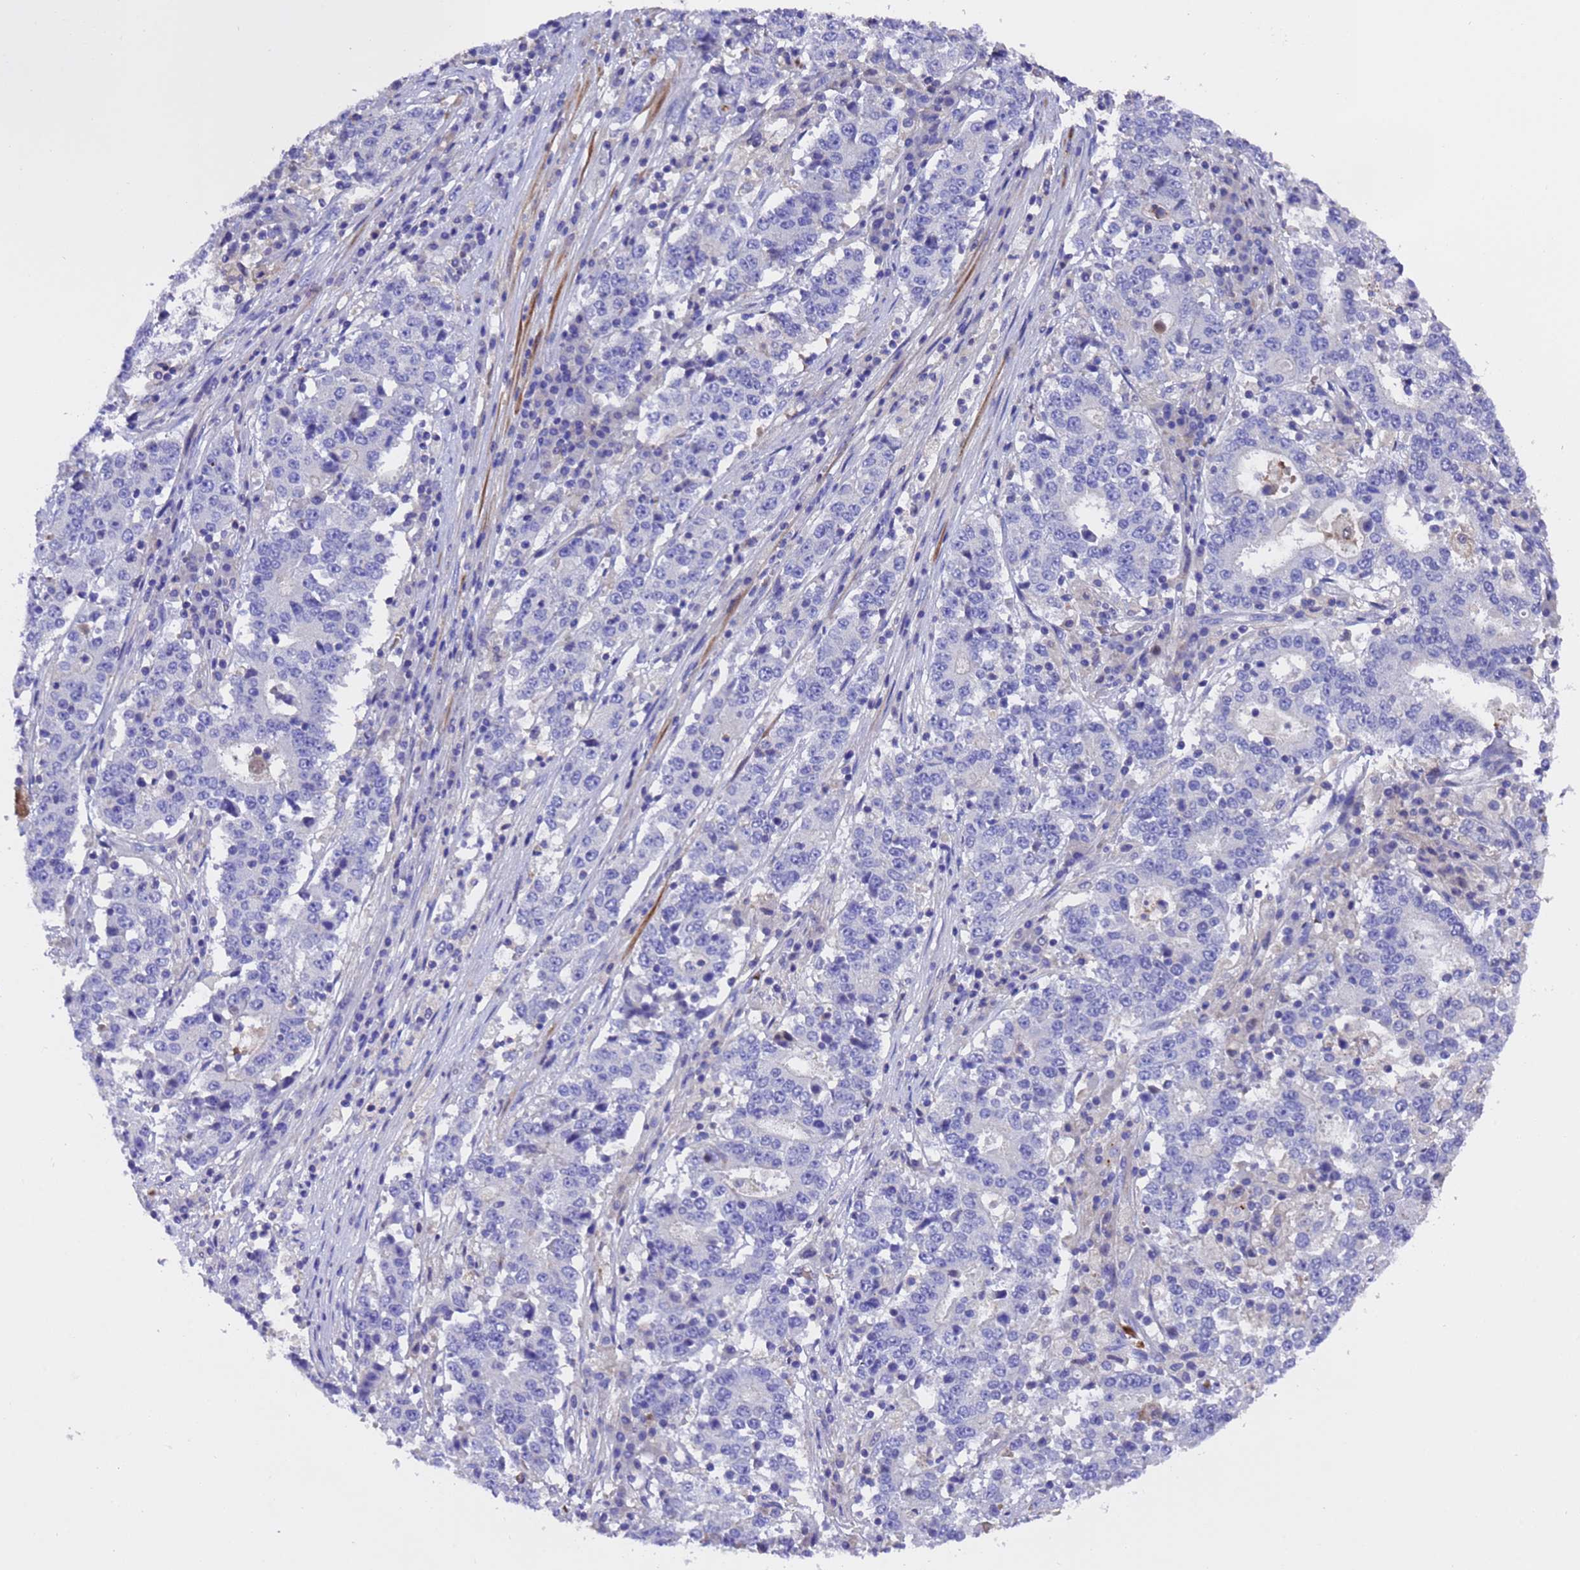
{"staining": {"intensity": "negative", "quantity": "none", "location": "none"}, "tissue": "stomach cancer", "cell_type": "Tumor cells", "image_type": "cancer", "snomed": [{"axis": "morphology", "description": "Adenocarcinoma, NOS"}, {"axis": "topography", "description": "Stomach"}], "caption": "This is an IHC image of human adenocarcinoma (stomach). There is no positivity in tumor cells.", "gene": "ELP6", "patient": {"sex": "male", "age": 59}}